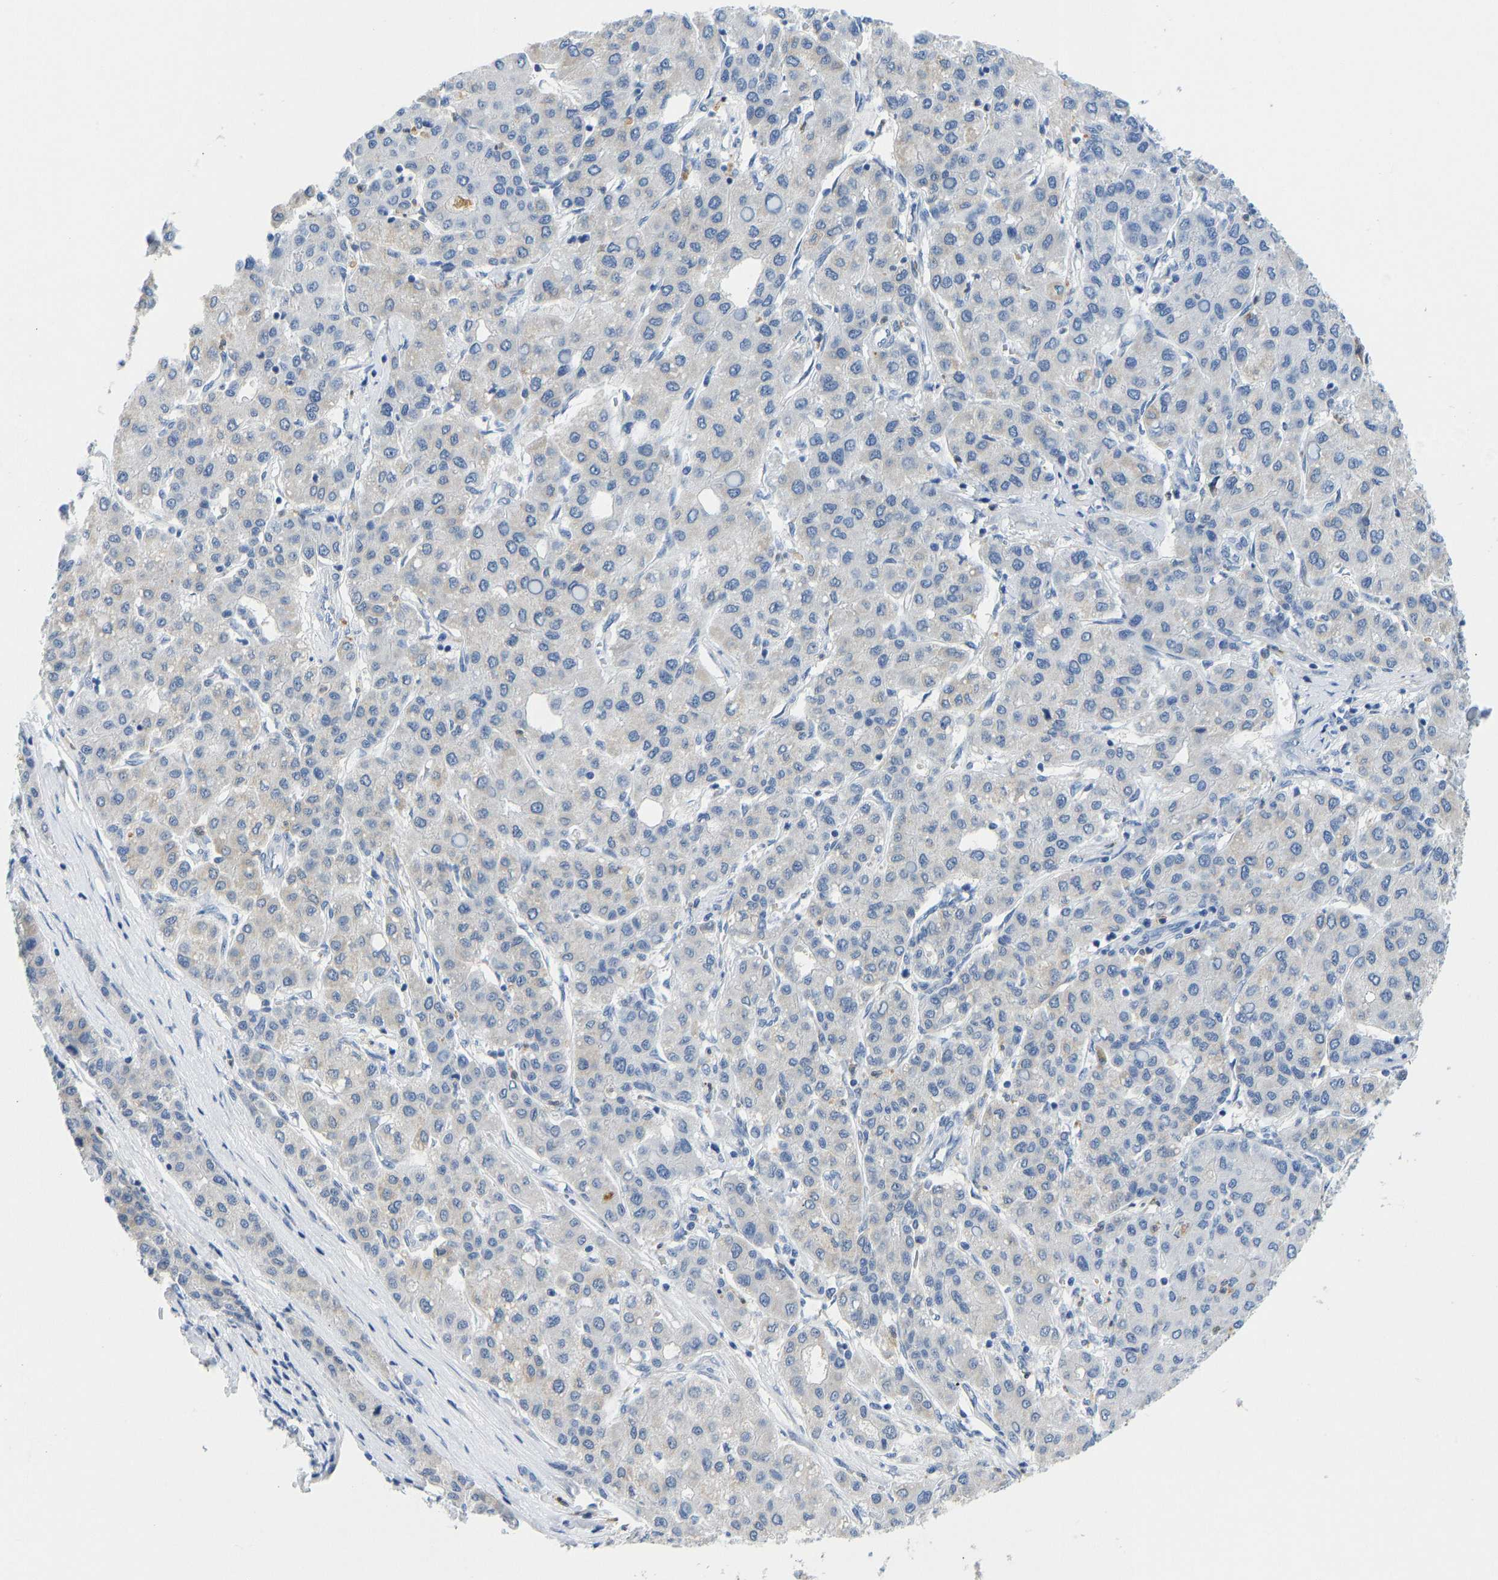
{"staining": {"intensity": "negative", "quantity": "none", "location": "none"}, "tissue": "liver cancer", "cell_type": "Tumor cells", "image_type": "cancer", "snomed": [{"axis": "morphology", "description": "Carcinoma, Hepatocellular, NOS"}, {"axis": "topography", "description": "Liver"}], "caption": "There is no significant staining in tumor cells of hepatocellular carcinoma (liver). (DAB (3,3'-diaminobenzidine) IHC, high magnification).", "gene": "TXNDC2", "patient": {"sex": "male", "age": 65}}